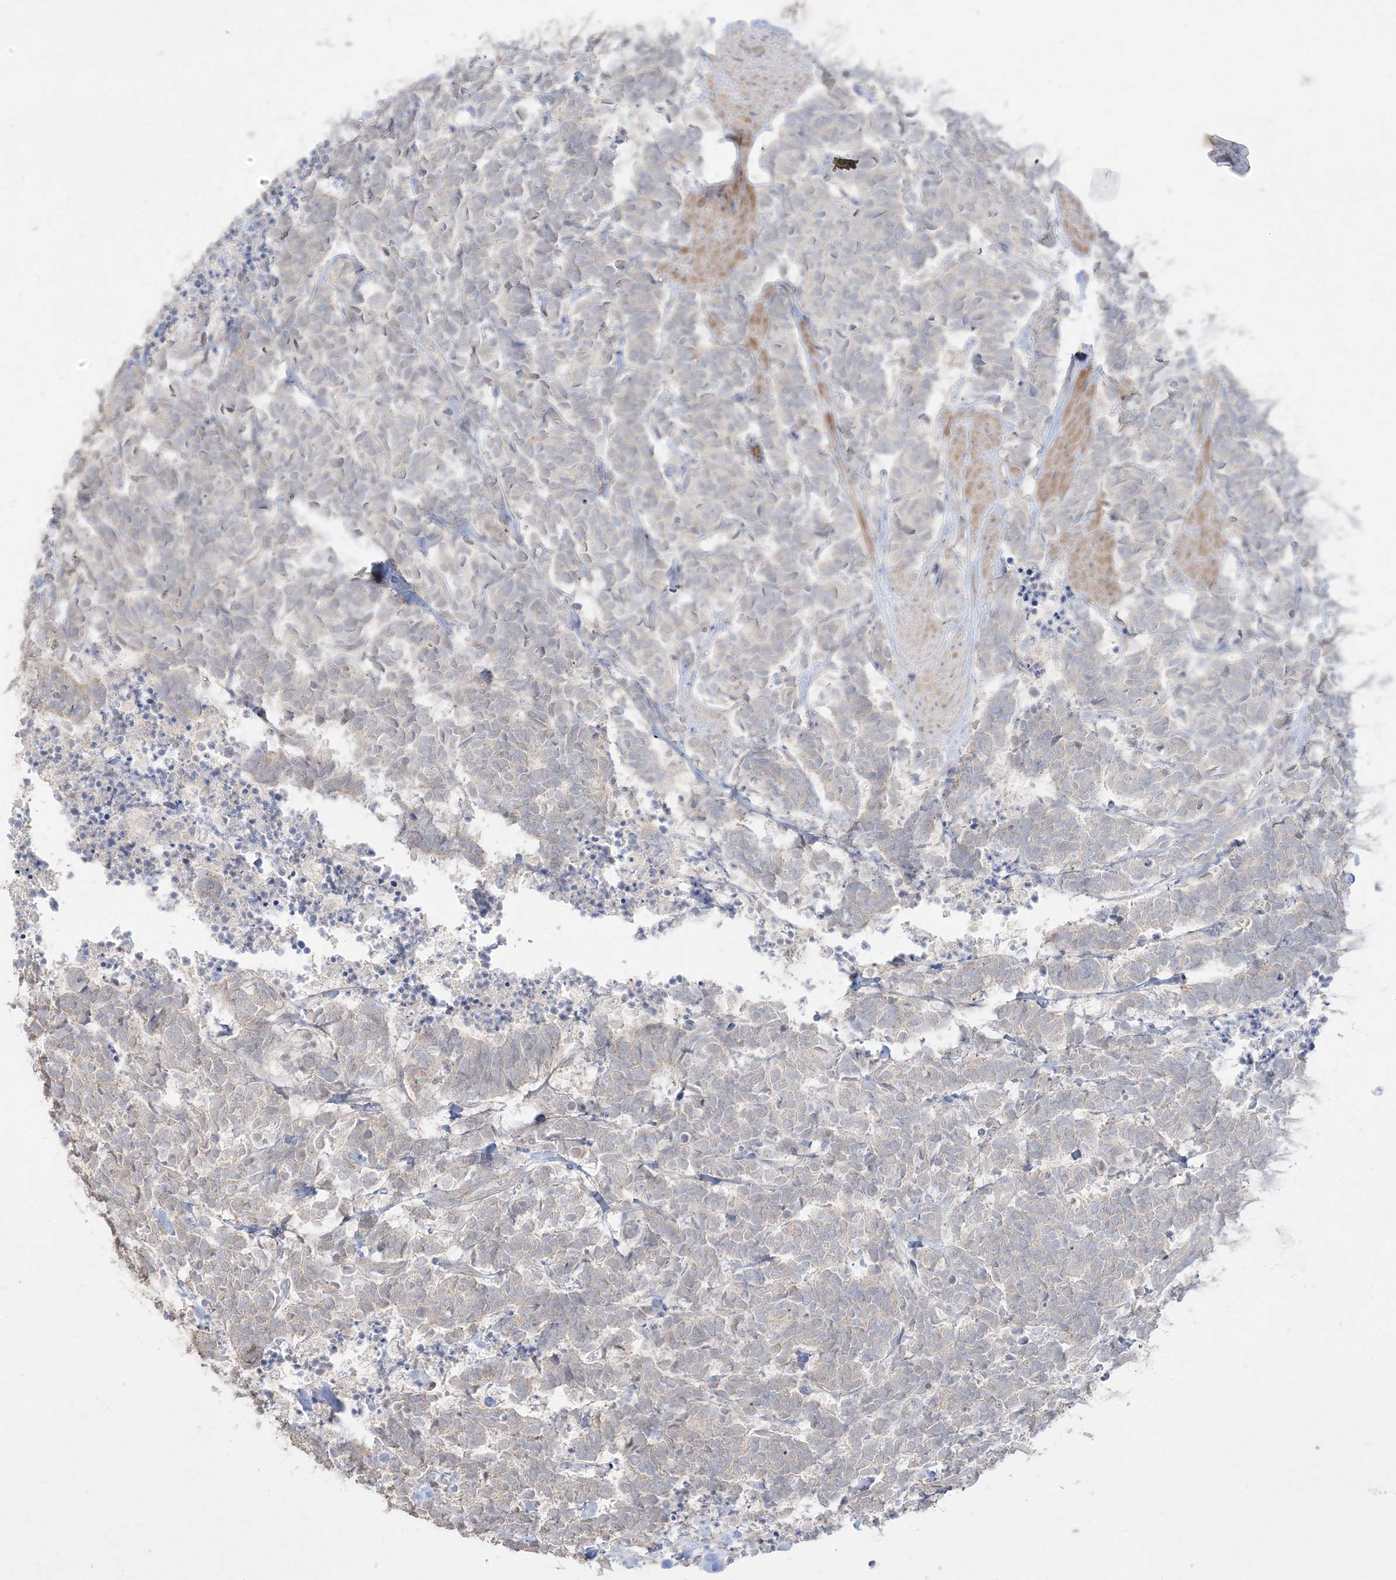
{"staining": {"intensity": "negative", "quantity": "none", "location": "none"}, "tissue": "carcinoid", "cell_type": "Tumor cells", "image_type": "cancer", "snomed": [{"axis": "morphology", "description": "Carcinoma, NOS"}, {"axis": "morphology", "description": "Carcinoid, malignant, NOS"}, {"axis": "topography", "description": "Urinary bladder"}], "caption": "High magnification brightfield microscopy of carcinoma stained with DAB (3,3'-diaminobenzidine) (brown) and counterstained with hematoxylin (blue): tumor cells show no significant staining.", "gene": "SH3BP4", "patient": {"sex": "male", "age": 57}}